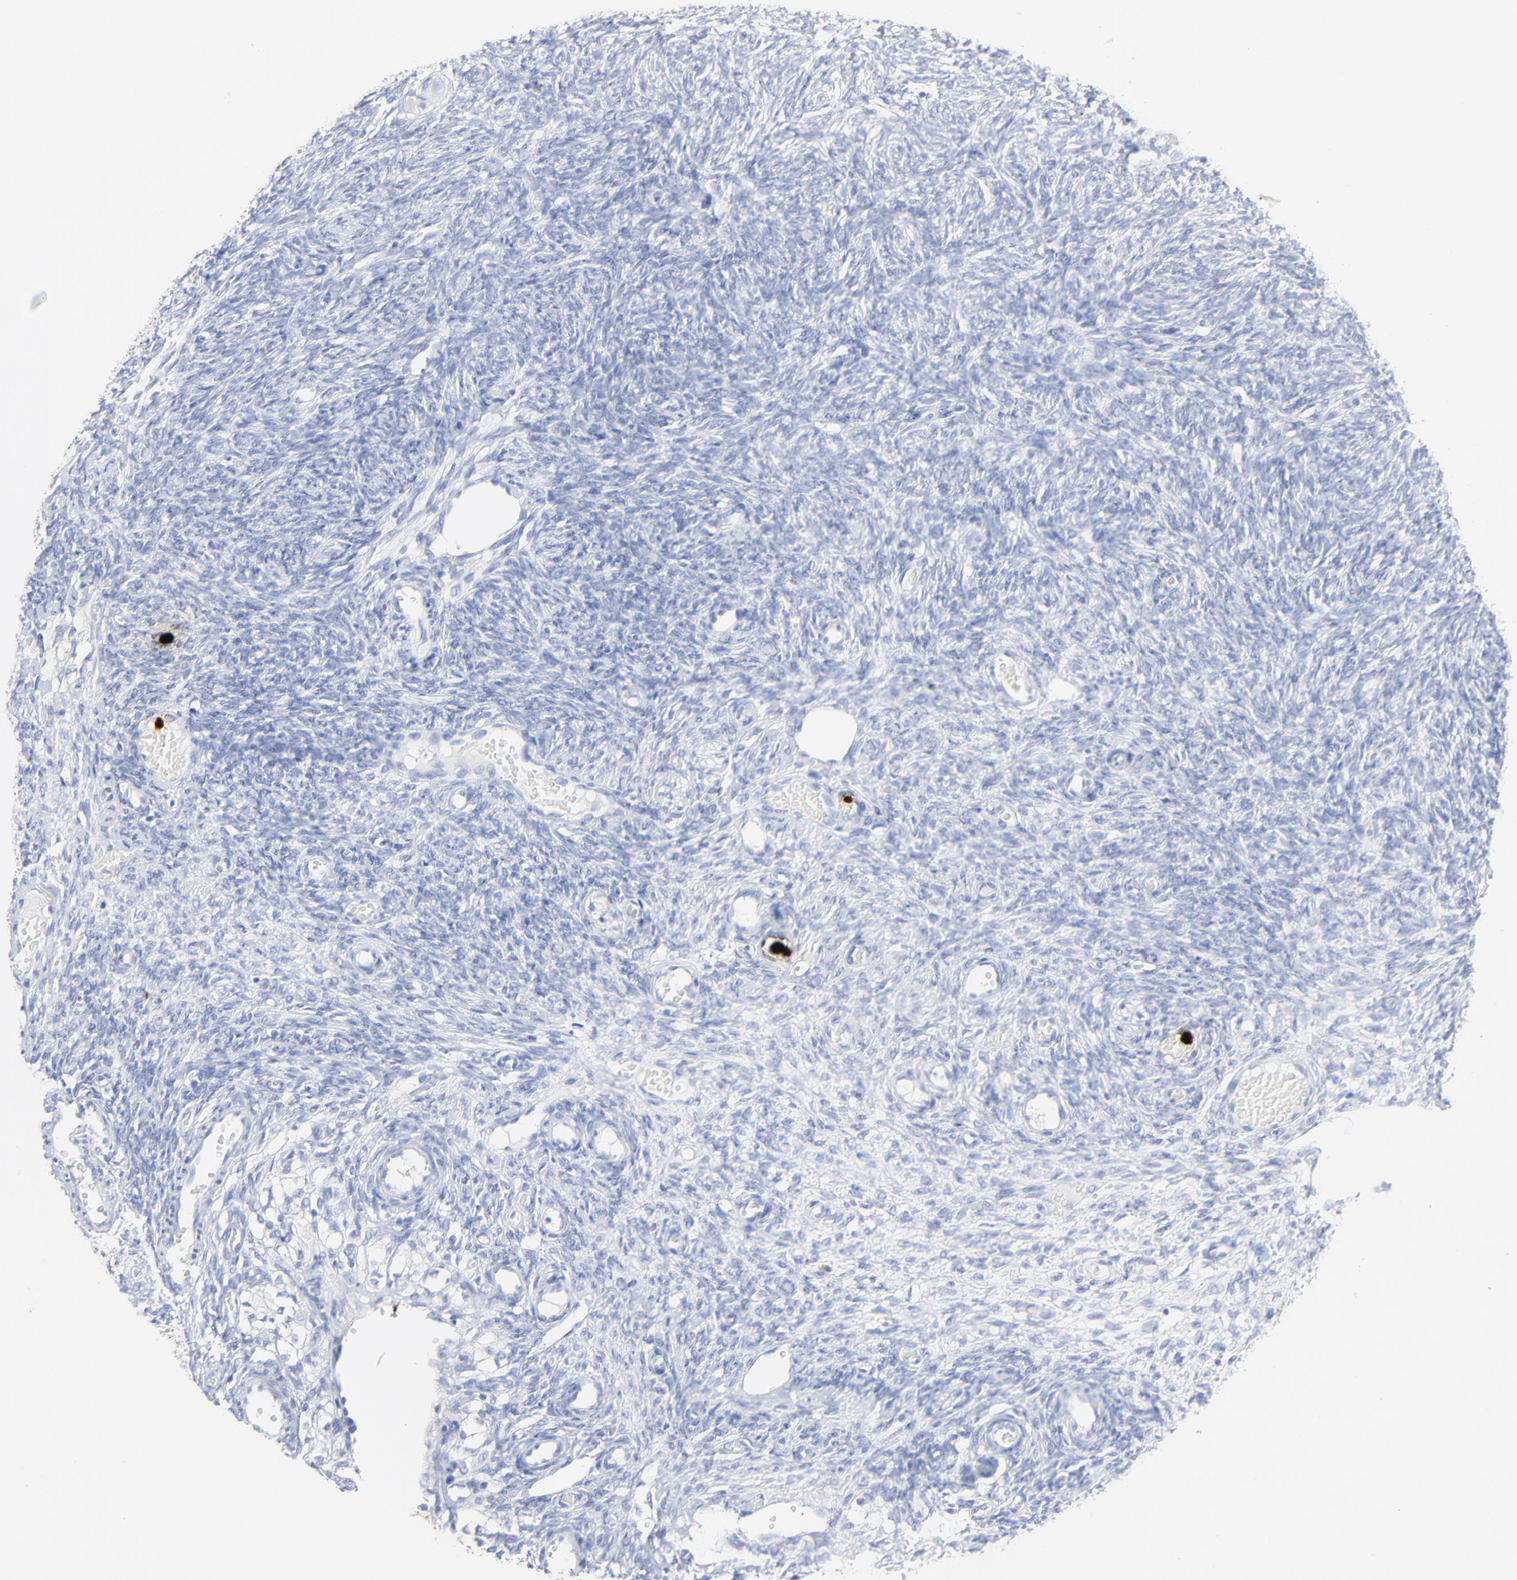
{"staining": {"intensity": "negative", "quantity": "none", "location": "none"}, "tissue": "ovary", "cell_type": "Follicle cells", "image_type": "normal", "snomed": [{"axis": "morphology", "description": "Normal tissue, NOS"}, {"axis": "topography", "description": "Ovary"}], "caption": "A high-resolution histopathology image shows immunohistochemistry (IHC) staining of normal ovary, which reveals no significant expression in follicle cells. The staining was performed using DAB (3,3'-diaminobenzidine) to visualize the protein expression in brown, while the nuclei were stained in blue with hematoxylin (Magnification: 20x).", "gene": "LCN2", "patient": {"sex": "female", "age": 35}}